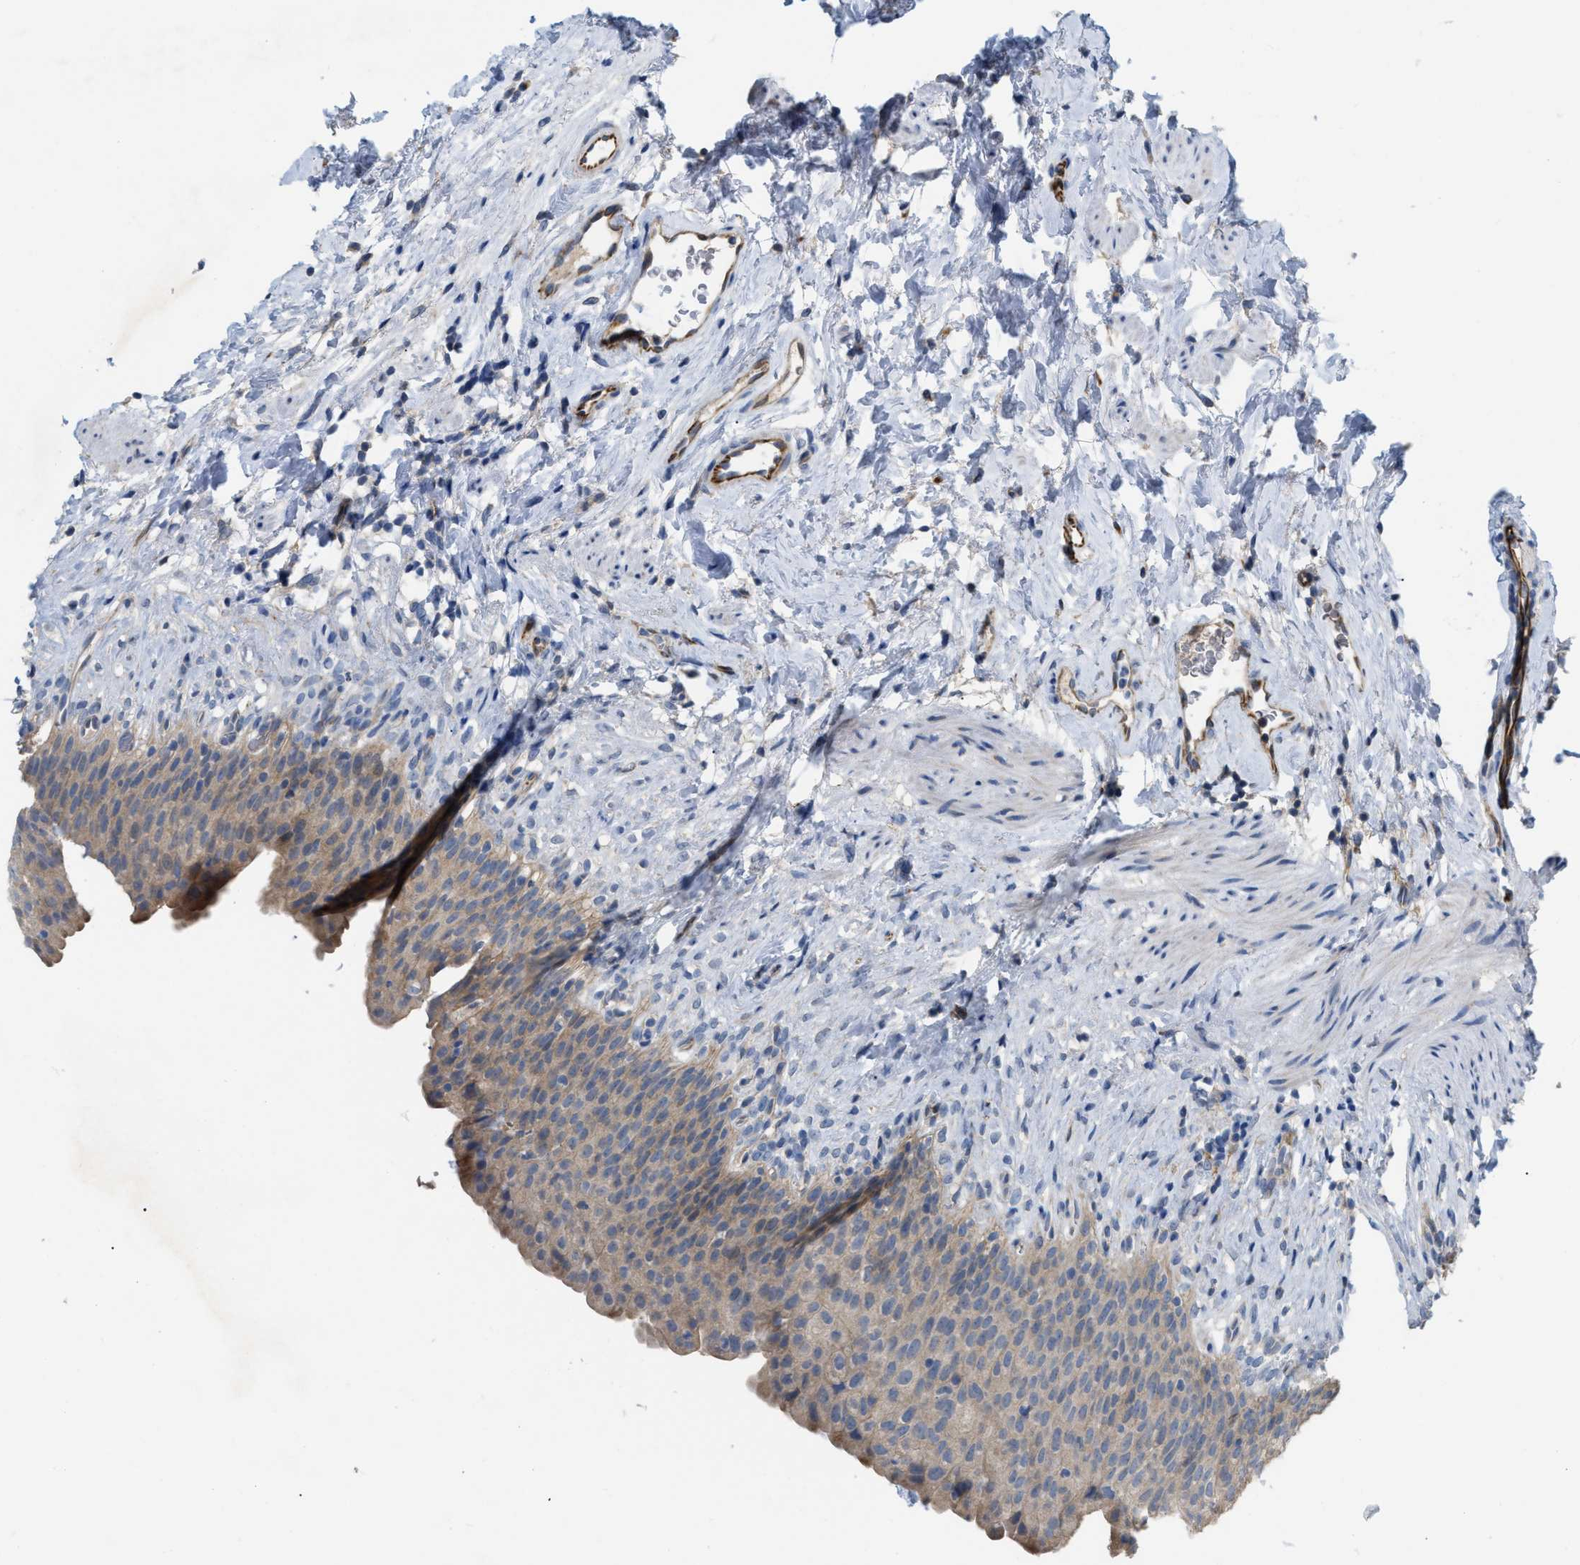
{"staining": {"intensity": "moderate", "quantity": ">75%", "location": "cytoplasmic/membranous"}, "tissue": "urinary bladder", "cell_type": "Urothelial cells", "image_type": "normal", "snomed": [{"axis": "morphology", "description": "Normal tissue, NOS"}, {"axis": "topography", "description": "Urinary bladder"}], "caption": "Protein staining of normal urinary bladder reveals moderate cytoplasmic/membranous staining in approximately >75% of urothelial cells.", "gene": "DHX58", "patient": {"sex": "female", "age": 79}}